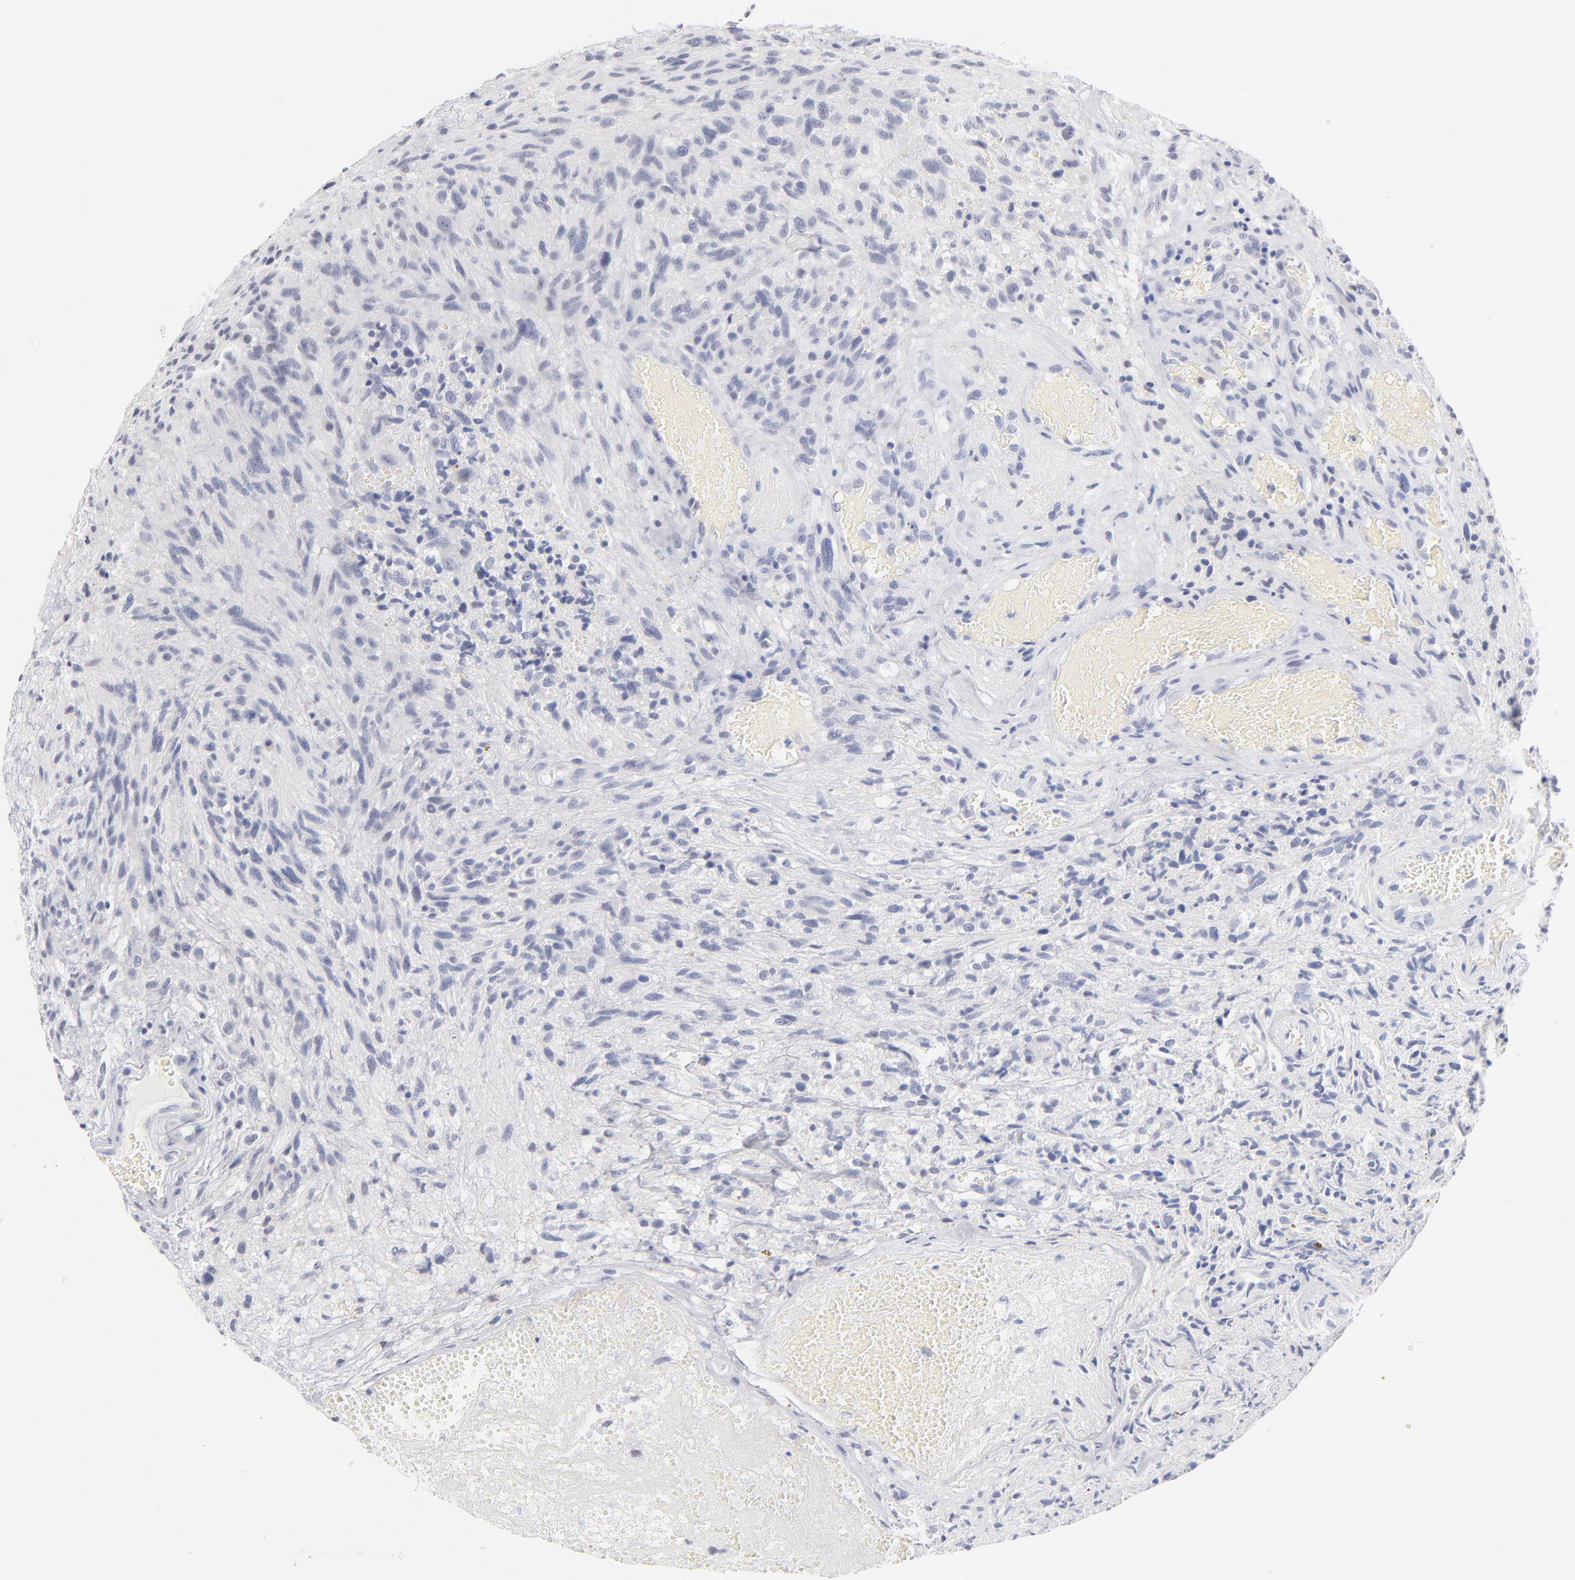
{"staining": {"intensity": "negative", "quantity": "none", "location": "none"}, "tissue": "glioma", "cell_type": "Tumor cells", "image_type": "cancer", "snomed": [{"axis": "morphology", "description": "Normal tissue, NOS"}, {"axis": "morphology", "description": "Glioma, malignant, High grade"}, {"axis": "topography", "description": "Cerebral cortex"}], "caption": "Tumor cells are negative for protein expression in human glioma.", "gene": "KHNYN", "patient": {"sex": "male", "age": 75}}